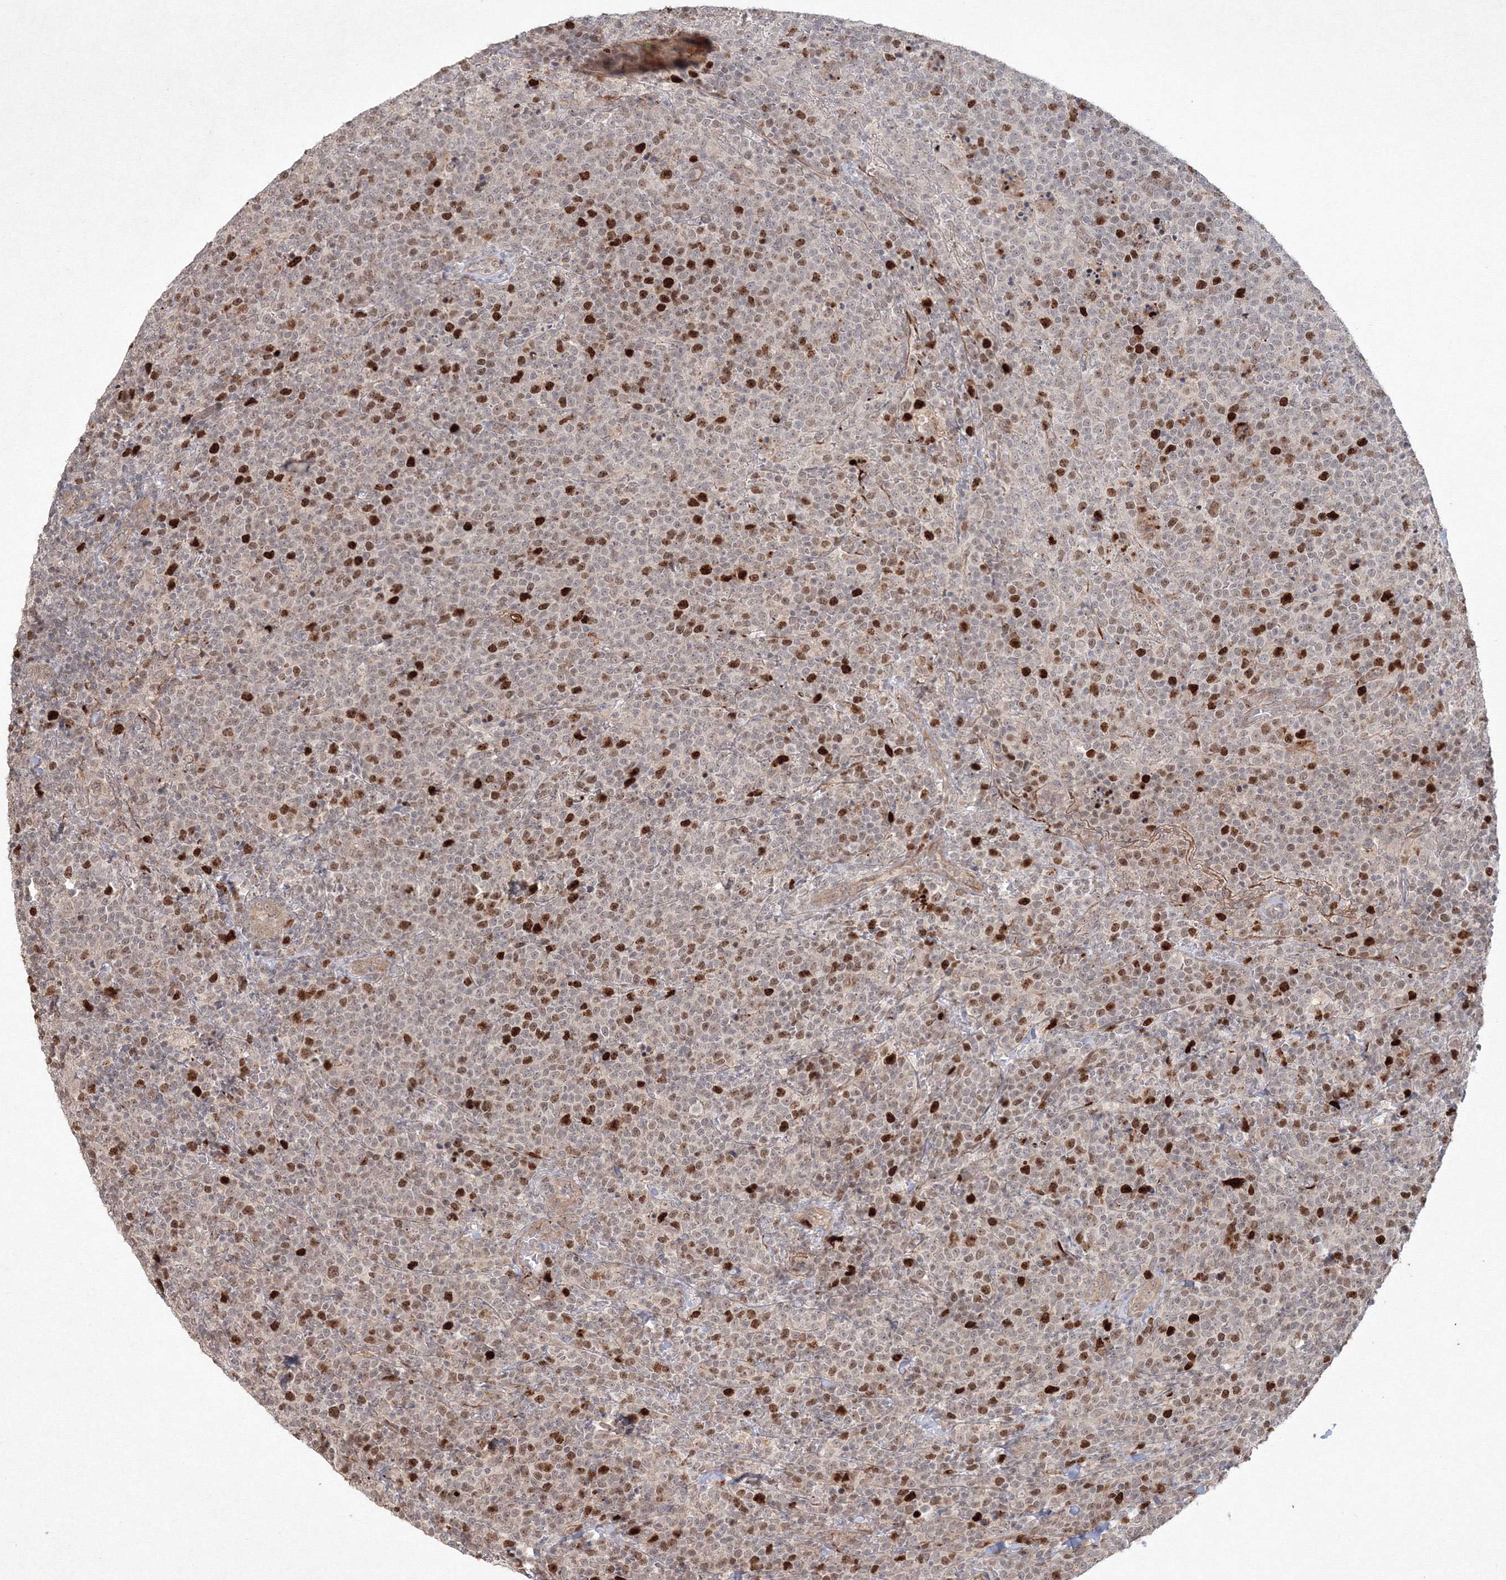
{"staining": {"intensity": "strong", "quantity": "25%-75%", "location": "nuclear"}, "tissue": "lymphoma", "cell_type": "Tumor cells", "image_type": "cancer", "snomed": [{"axis": "morphology", "description": "Malignant lymphoma, non-Hodgkin's type, High grade"}, {"axis": "topography", "description": "Lymph node"}], "caption": "Immunohistochemistry (IHC) of lymphoma exhibits high levels of strong nuclear expression in approximately 25%-75% of tumor cells. (DAB (3,3'-diaminobenzidine) = brown stain, brightfield microscopy at high magnification).", "gene": "KIF20A", "patient": {"sex": "male", "age": 61}}